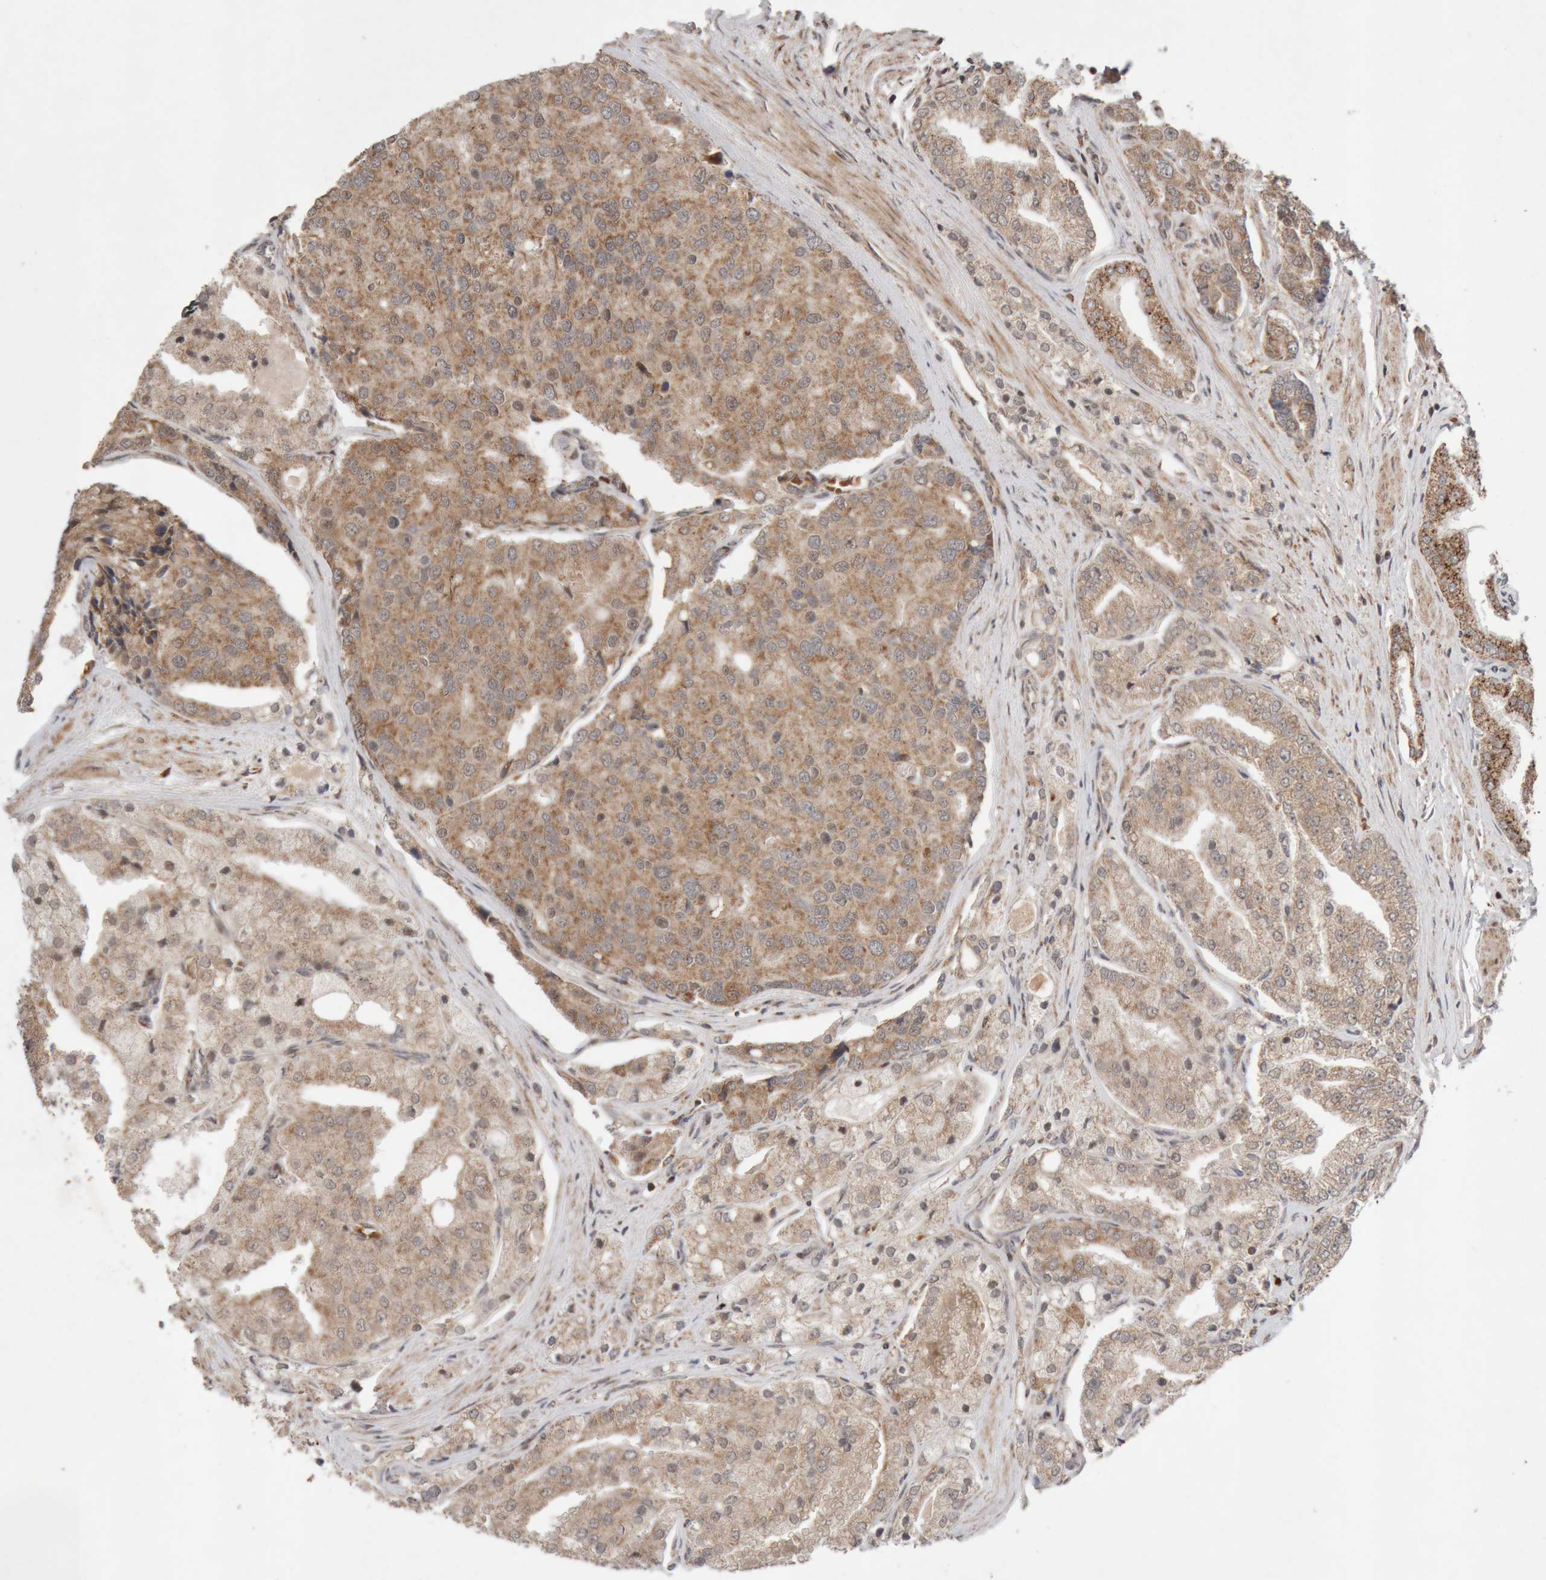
{"staining": {"intensity": "moderate", "quantity": ">75%", "location": "cytoplasmic/membranous"}, "tissue": "prostate cancer", "cell_type": "Tumor cells", "image_type": "cancer", "snomed": [{"axis": "morphology", "description": "Adenocarcinoma, High grade"}, {"axis": "topography", "description": "Prostate"}], "caption": "High-grade adenocarcinoma (prostate) tissue displays moderate cytoplasmic/membranous staining in about >75% of tumor cells", "gene": "KIF21B", "patient": {"sex": "male", "age": 50}}